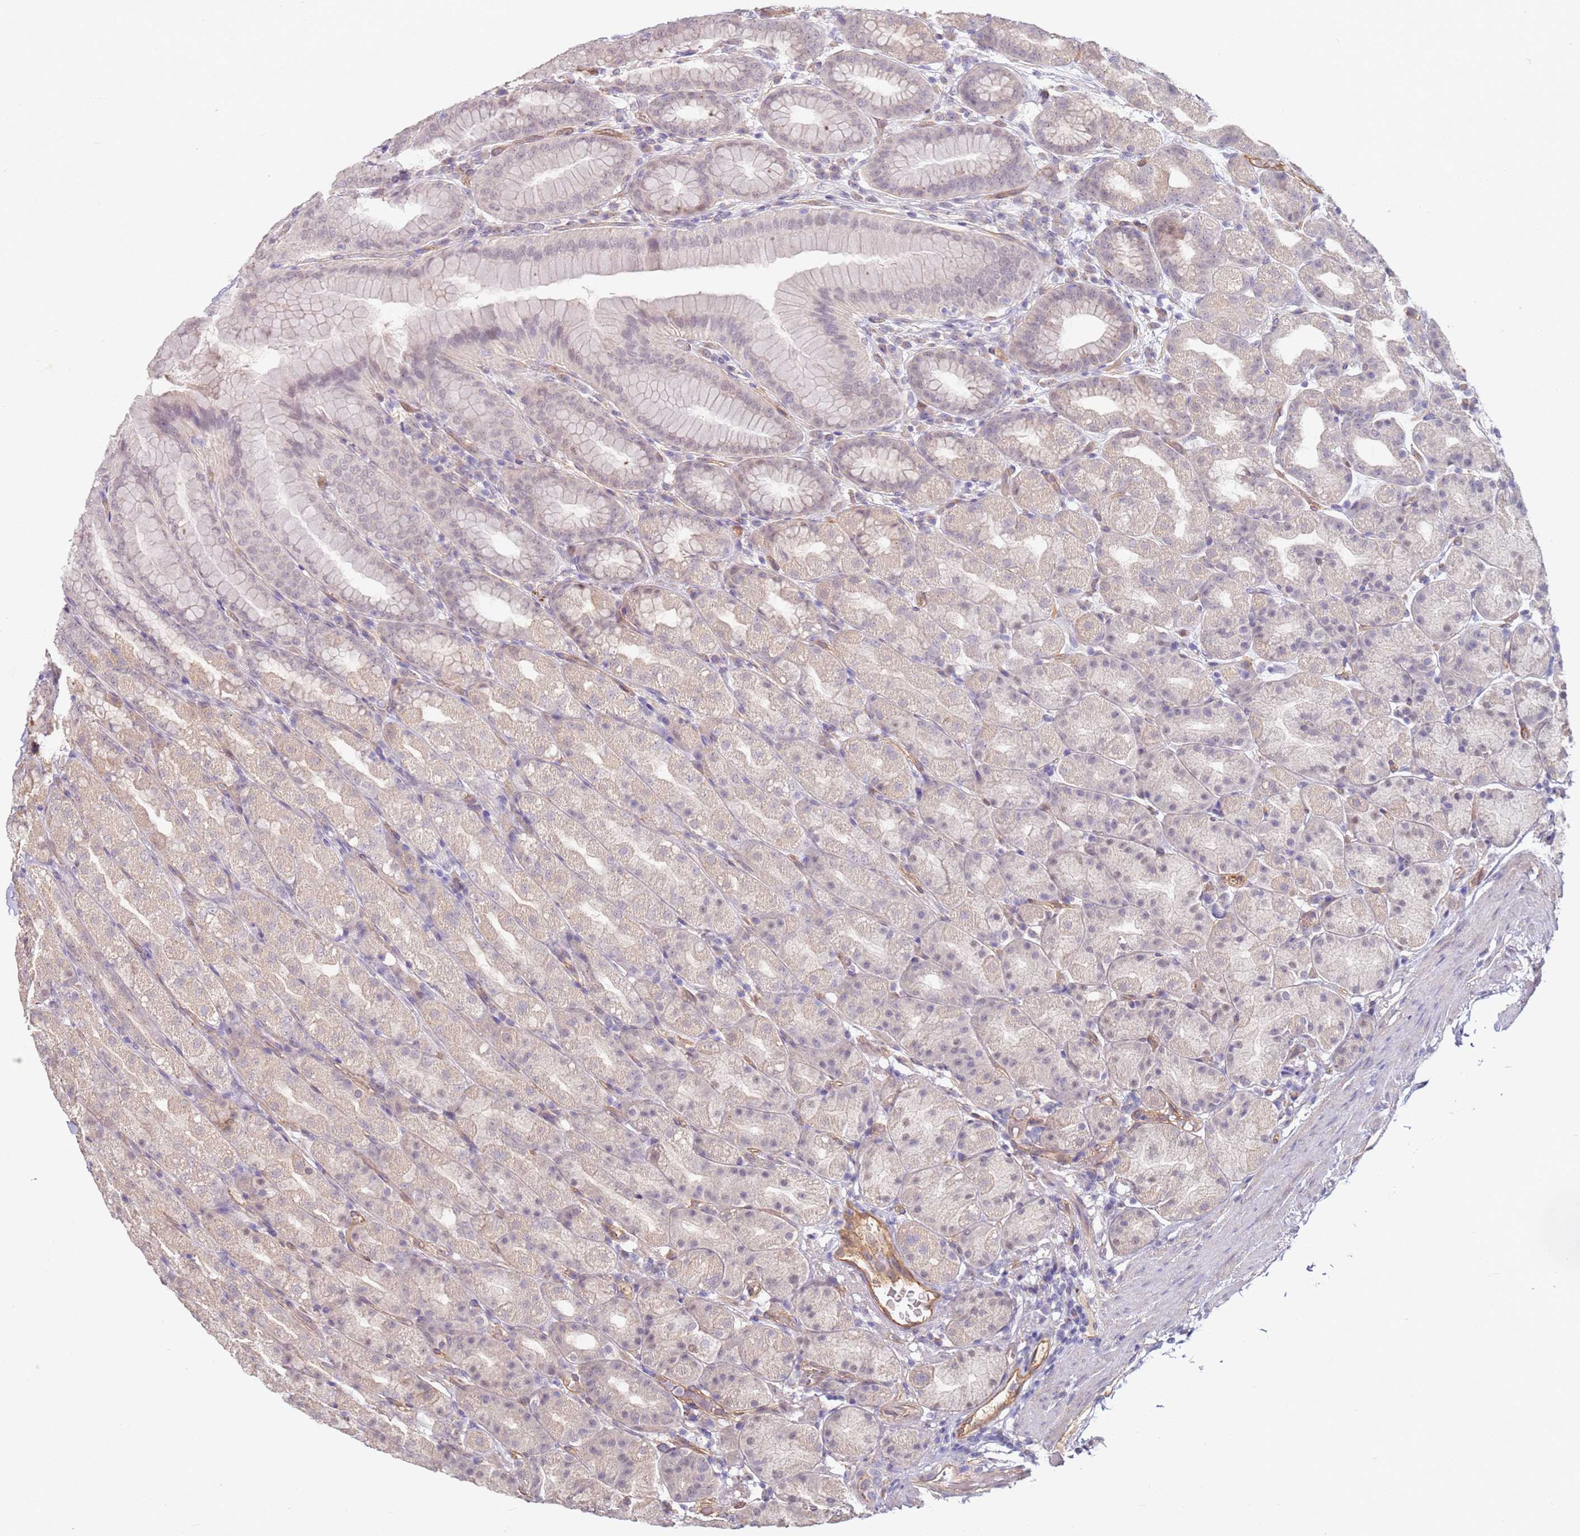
{"staining": {"intensity": "moderate", "quantity": "25%-75%", "location": "cytoplasmic/membranous,nuclear"}, "tissue": "stomach", "cell_type": "Glandular cells", "image_type": "normal", "snomed": [{"axis": "morphology", "description": "Normal tissue, NOS"}, {"axis": "topography", "description": "Stomach, upper"}, {"axis": "topography", "description": "Stomach"}], "caption": "A micrograph of human stomach stained for a protein shows moderate cytoplasmic/membranous,nuclear brown staining in glandular cells. (IHC, brightfield microscopy, high magnification).", "gene": "WDR93", "patient": {"sex": "male", "age": 68}}